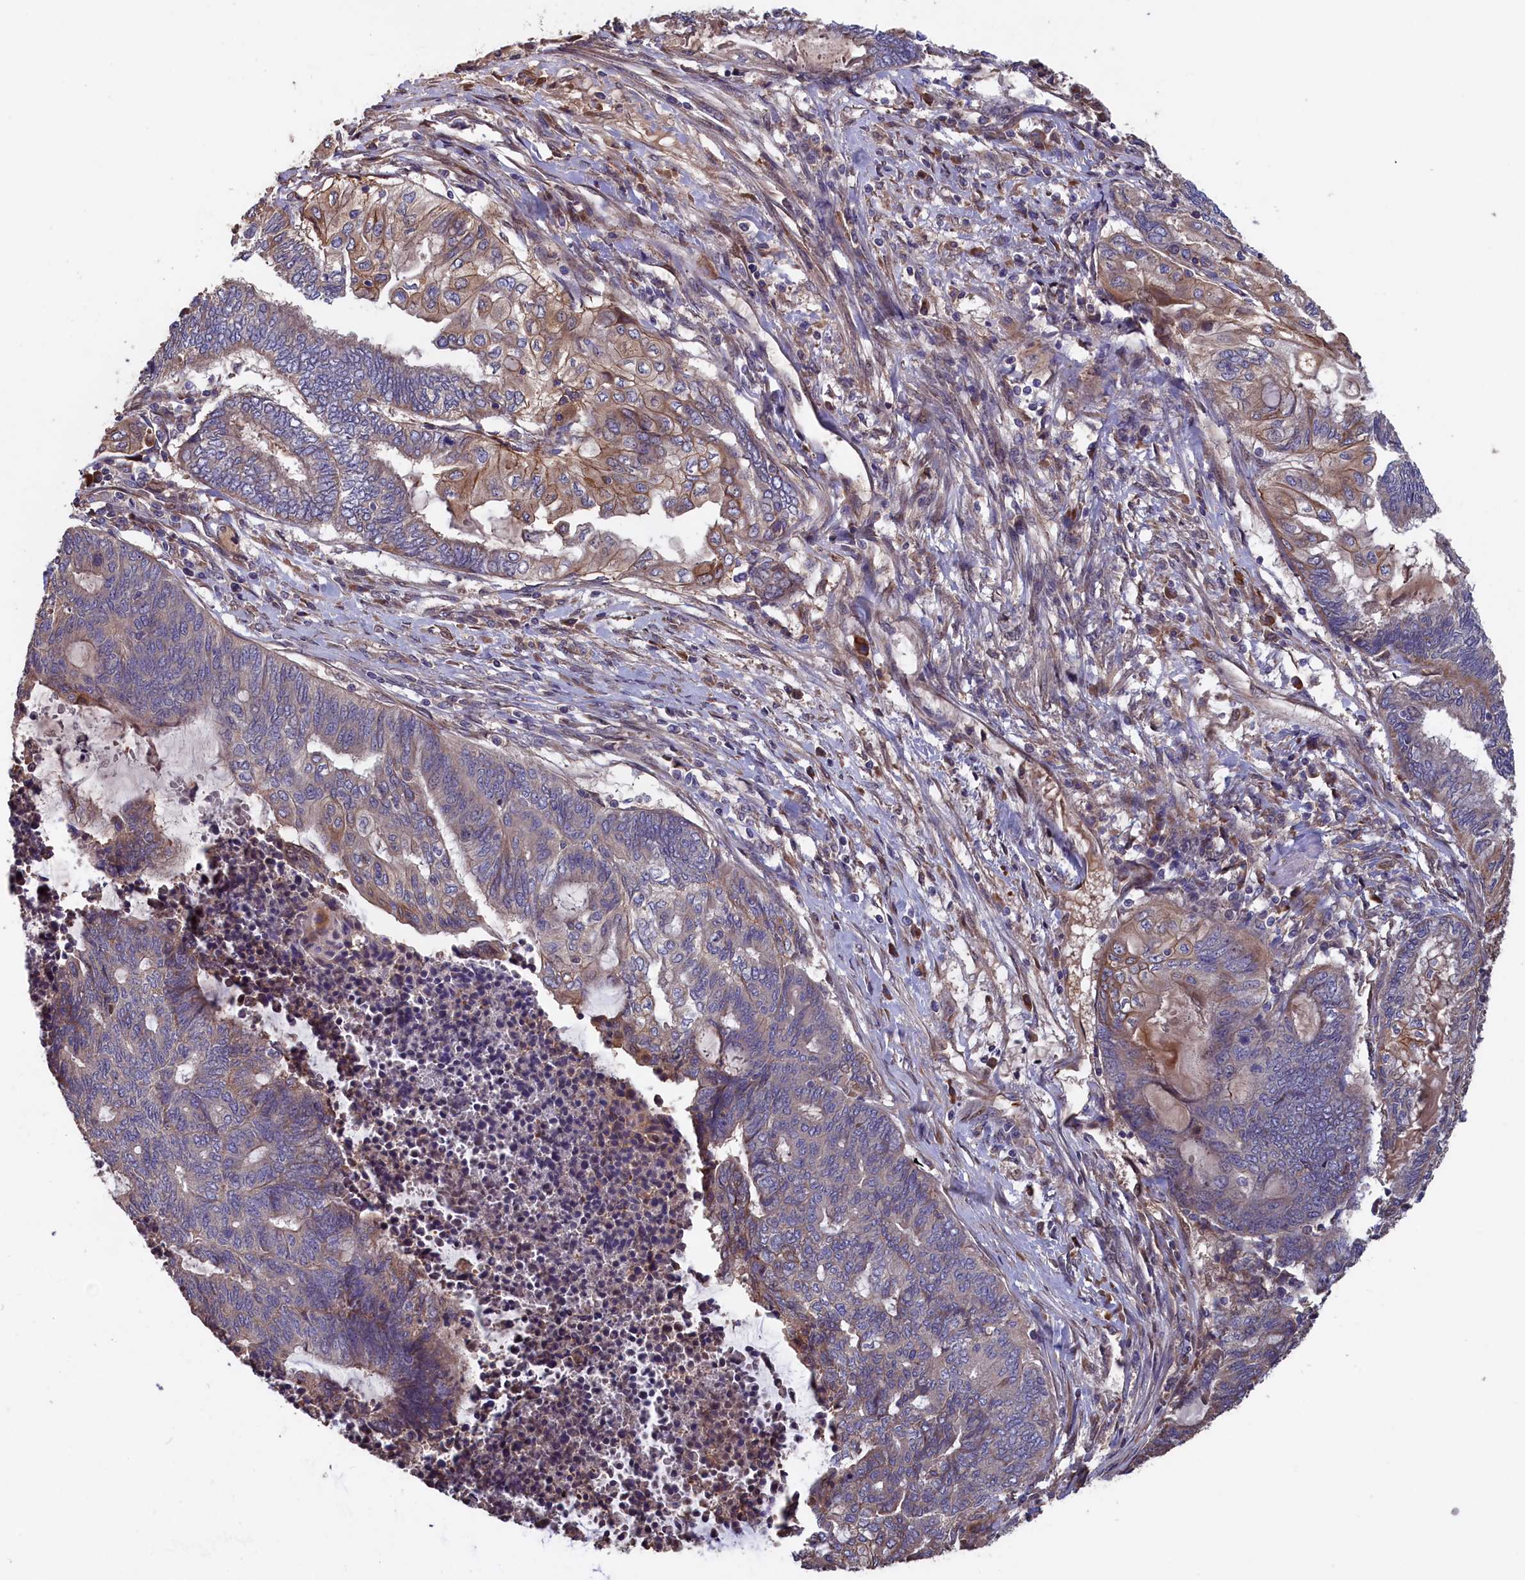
{"staining": {"intensity": "weak", "quantity": "<25%", "location": "cytoplasmic/membranous"}, "tissue": "endometrial cancer", "cell_type": "Tumor cells", "image_type": "cancer", "snomed": [{"axis": "morphology", "description": "Adenocarcinoma, NOS"}, {"axis": "topography", "description": "Uterus"}, {"axis": "topography", "description": "Endometrium"}], "caption": "Image shows no significant protein positivity in tumor cells of adenocarcinoma (endometrial).", "gene": "GREB1L", "patient": {"sex": "female", "age": 70}}